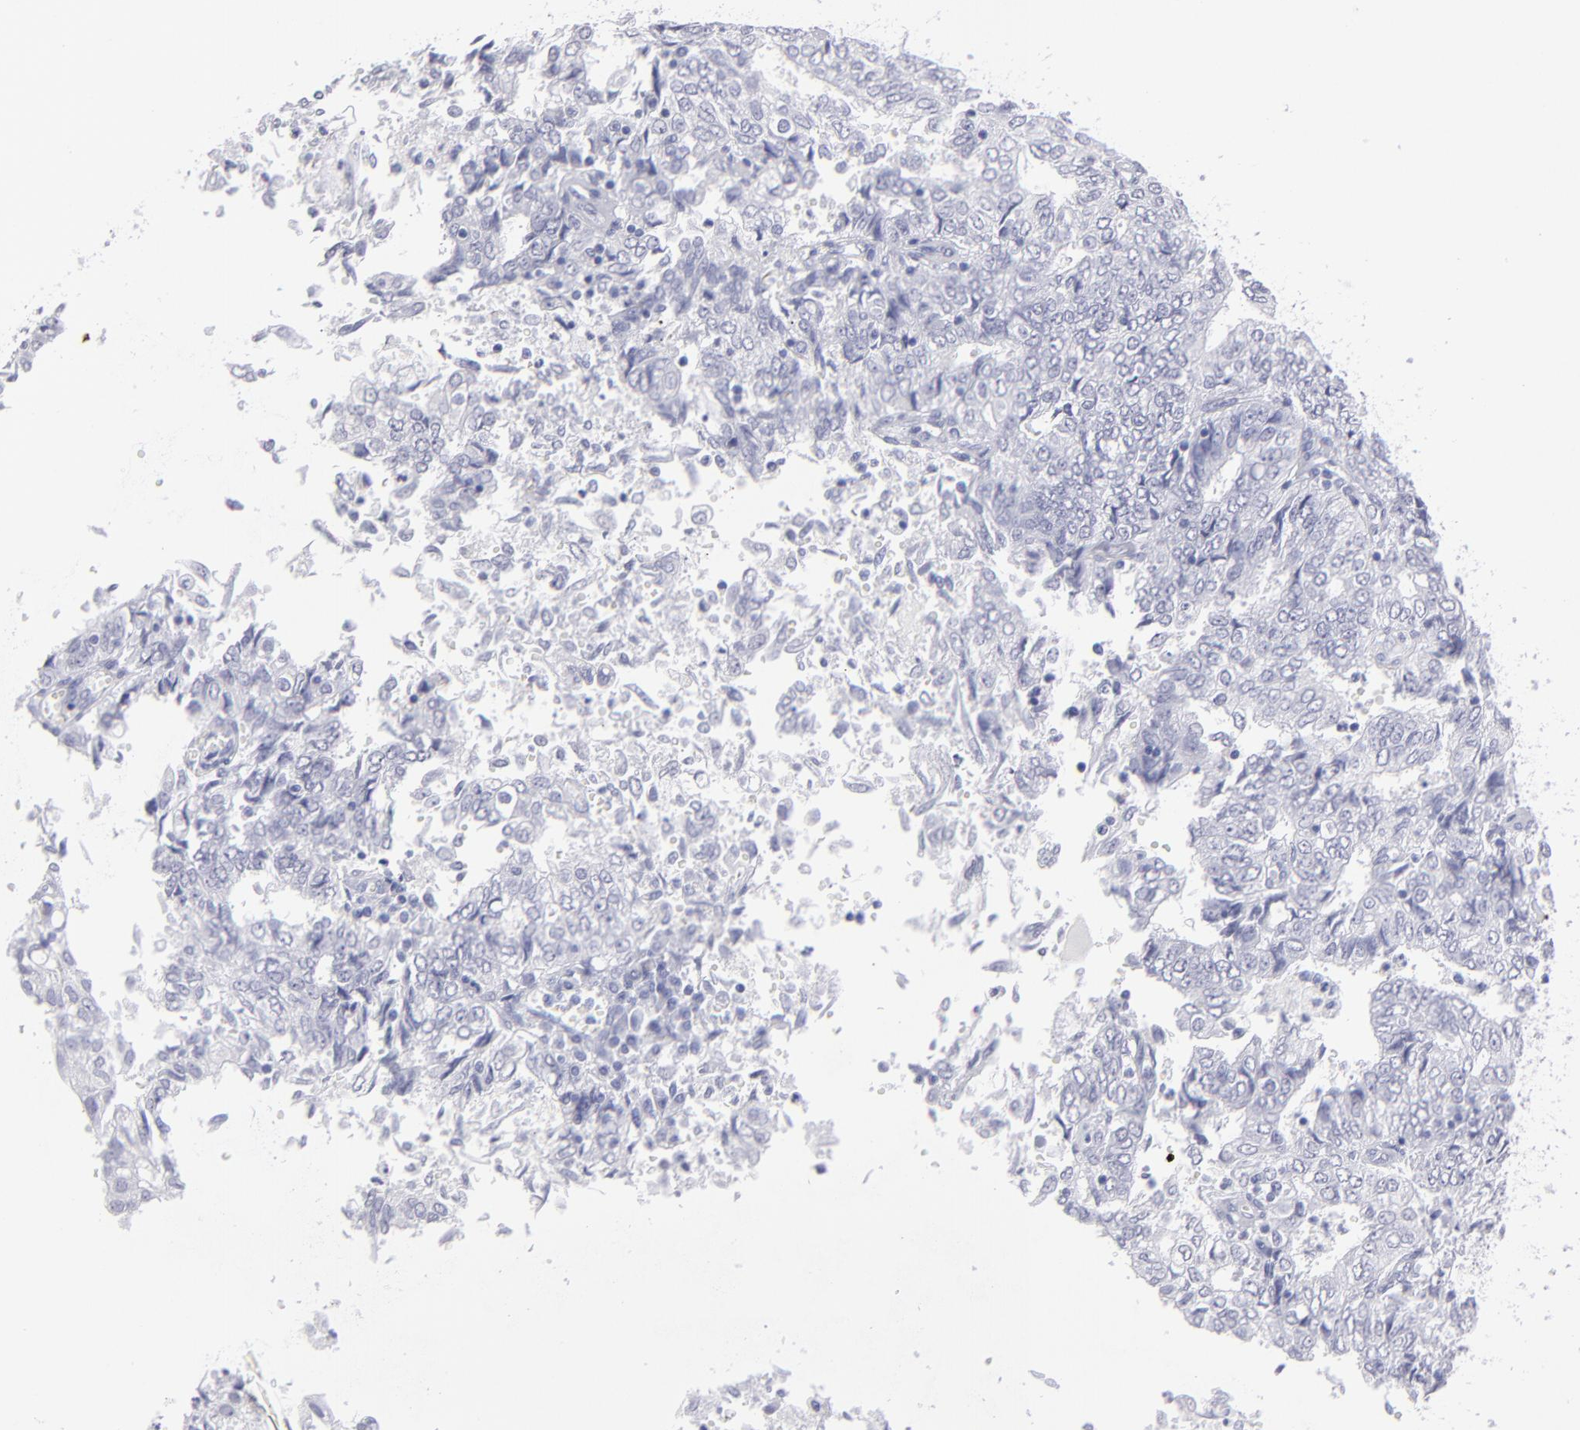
{"staining": {"intensity": "negative", "quantity": "none", "location": "none"}, "tissue": "endometrial cancer", "cell_type": "Tumor cells", "image_type": "cancer", "snomed": [{"axis": "morphology", "description": "Adenocarcinoma, NOS"}, {"axis": "topography", "description": "Endometrium"}], "caption": "DAB (3,3'-diaminobenzidine) immunohistochemical staining of human endometrial adenocarcinoma reveals no significant positivity in tumor cells.", "gene": "ALDOB", "patient": {"sex": "female", "age": 69}}